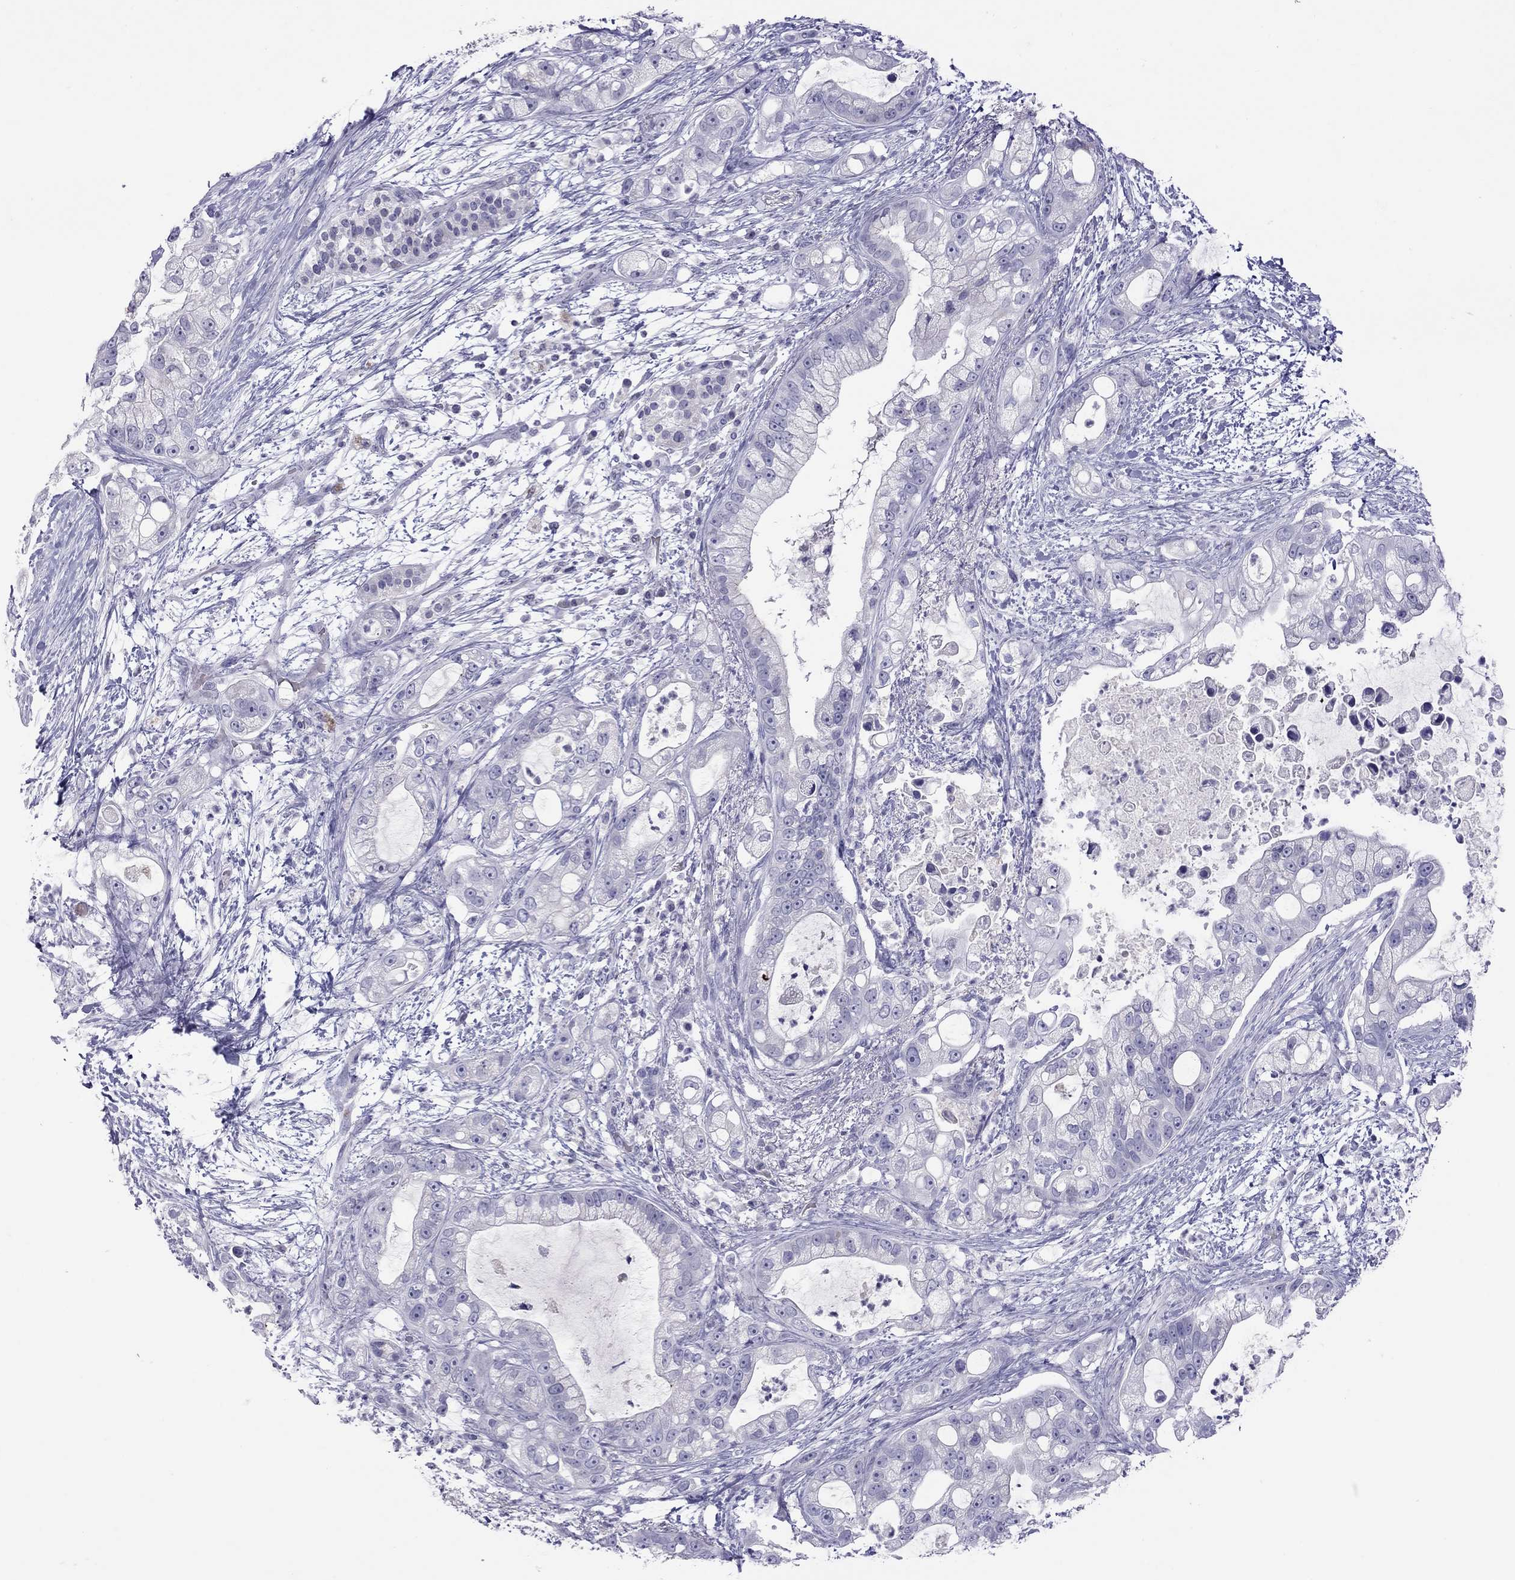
{"staining": {"intensity": "negative", "quantity": "none", "location": "none"}, "tissue": "pancreatic cancer", "cell_type": "Tumor cells", "image_type": "cancer", "snomed": [{"axis": "morphology", "description": "Adenocarcinoma, NOS"}, {"axis": "topography", "description": "Pancreas"}], "caption": "An IHC image of pancreatic cancer is shown. There is no staining in tumor cells of pancreatic cancer.", "gene": "MUC16", "patient": {"sex": "female", "age": 69}}